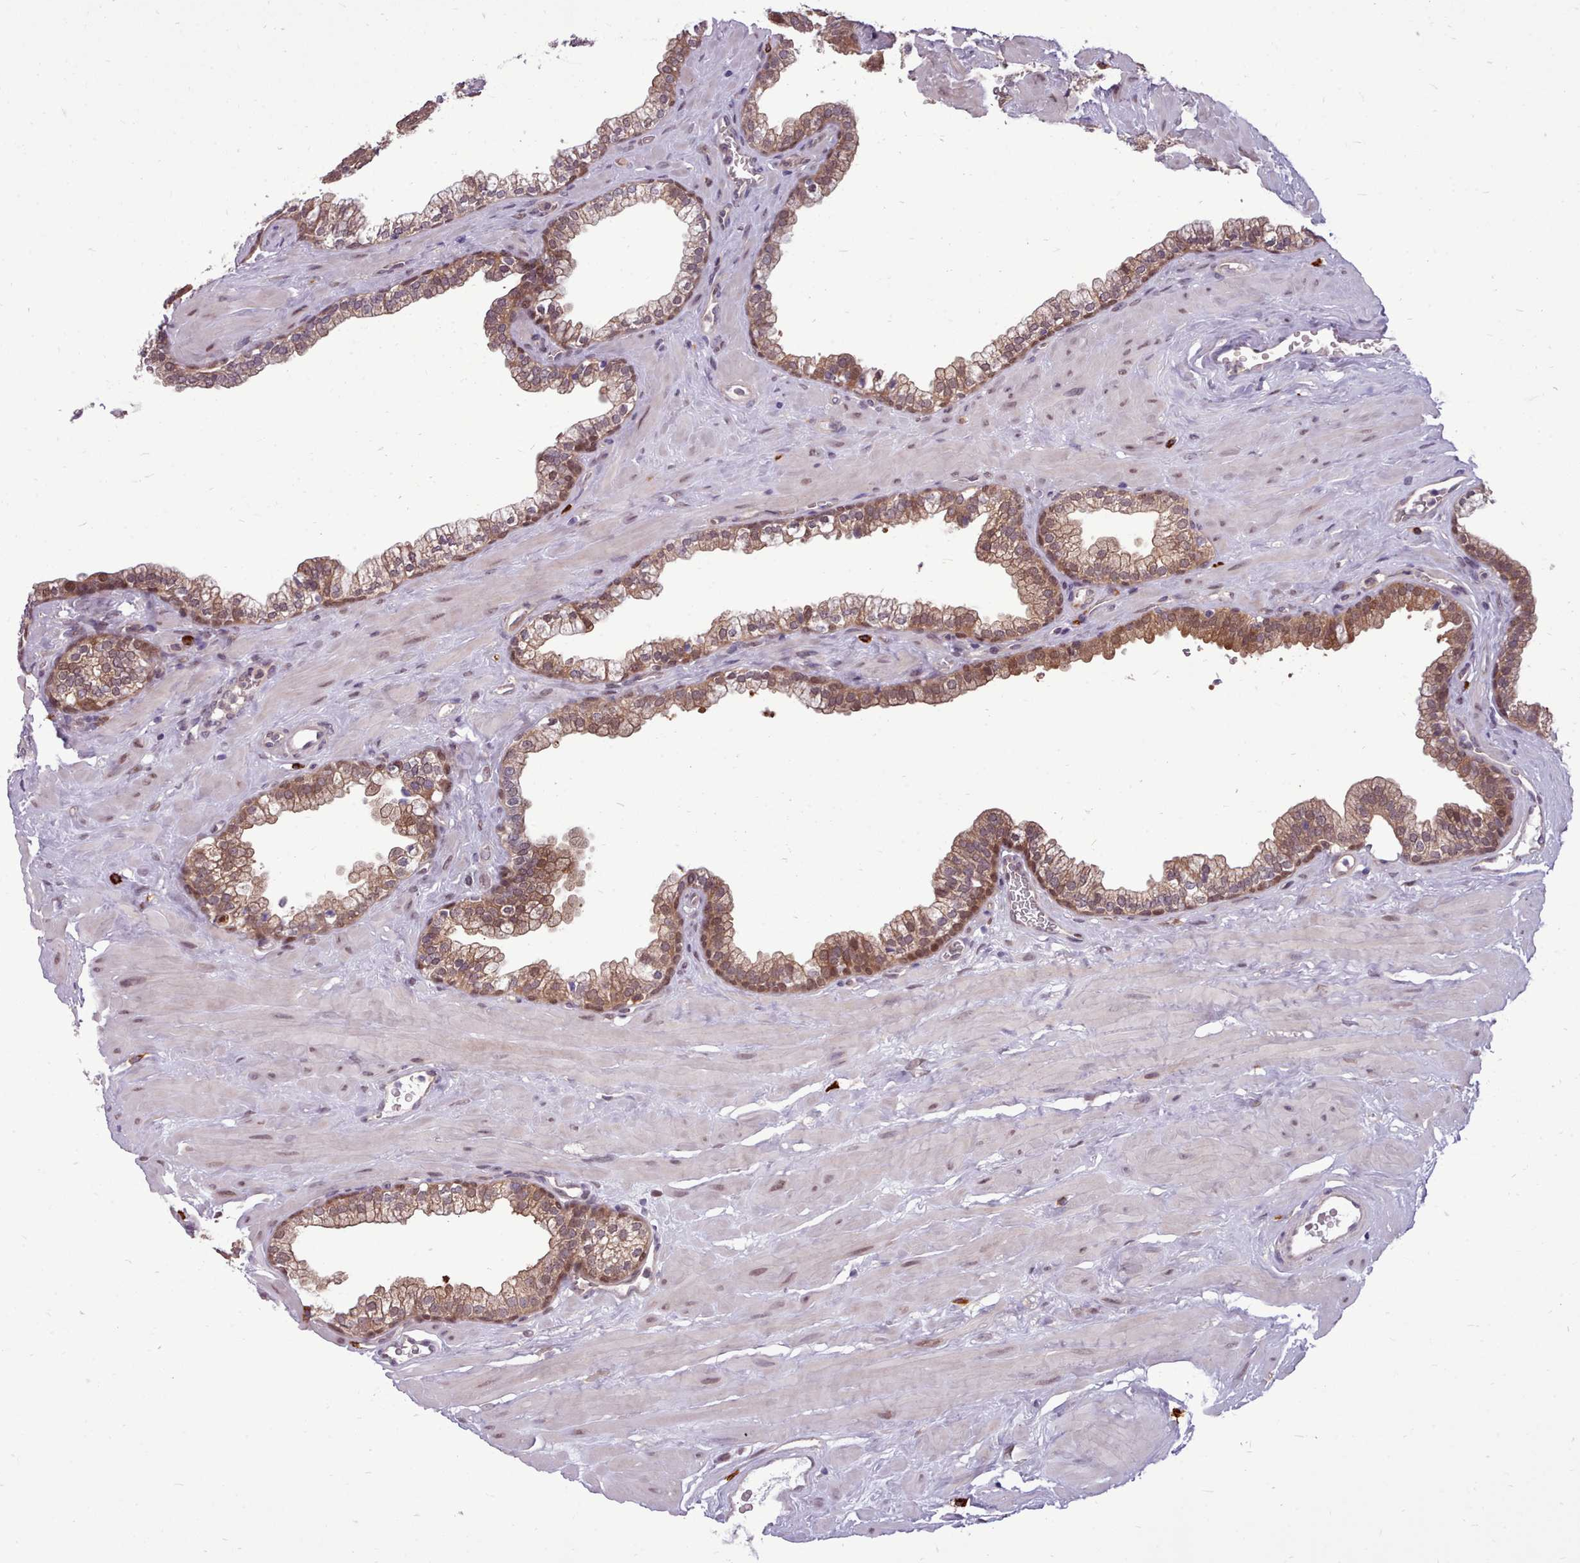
{"staining": {"intensity": "moderate", "quantity": "25%-75%", "location": "cytoplasmic/membranous,nuclear"}, "tissue": "prostate", "cell_type": "Glandular cells", "image_type": "normal", "snomed": [{"axis": "morphology", "description": "Normal tissue, NOS"}, {"axis": "morphology", "description": "Urothelial carcinoma, Low grade"}, {"axis": "topography", "description": "Urinary bladder"}, {"axis": "topography", "description": "Prostate"}], "caption": "Prostate stained with immunohistochemistry reveals moderate cytoplasmic/membranous,nuclear positivity in approximately 25%-75% of glandular cells.", "gene": "AHCY", "patient": {"sex": "male", "age": 60}}